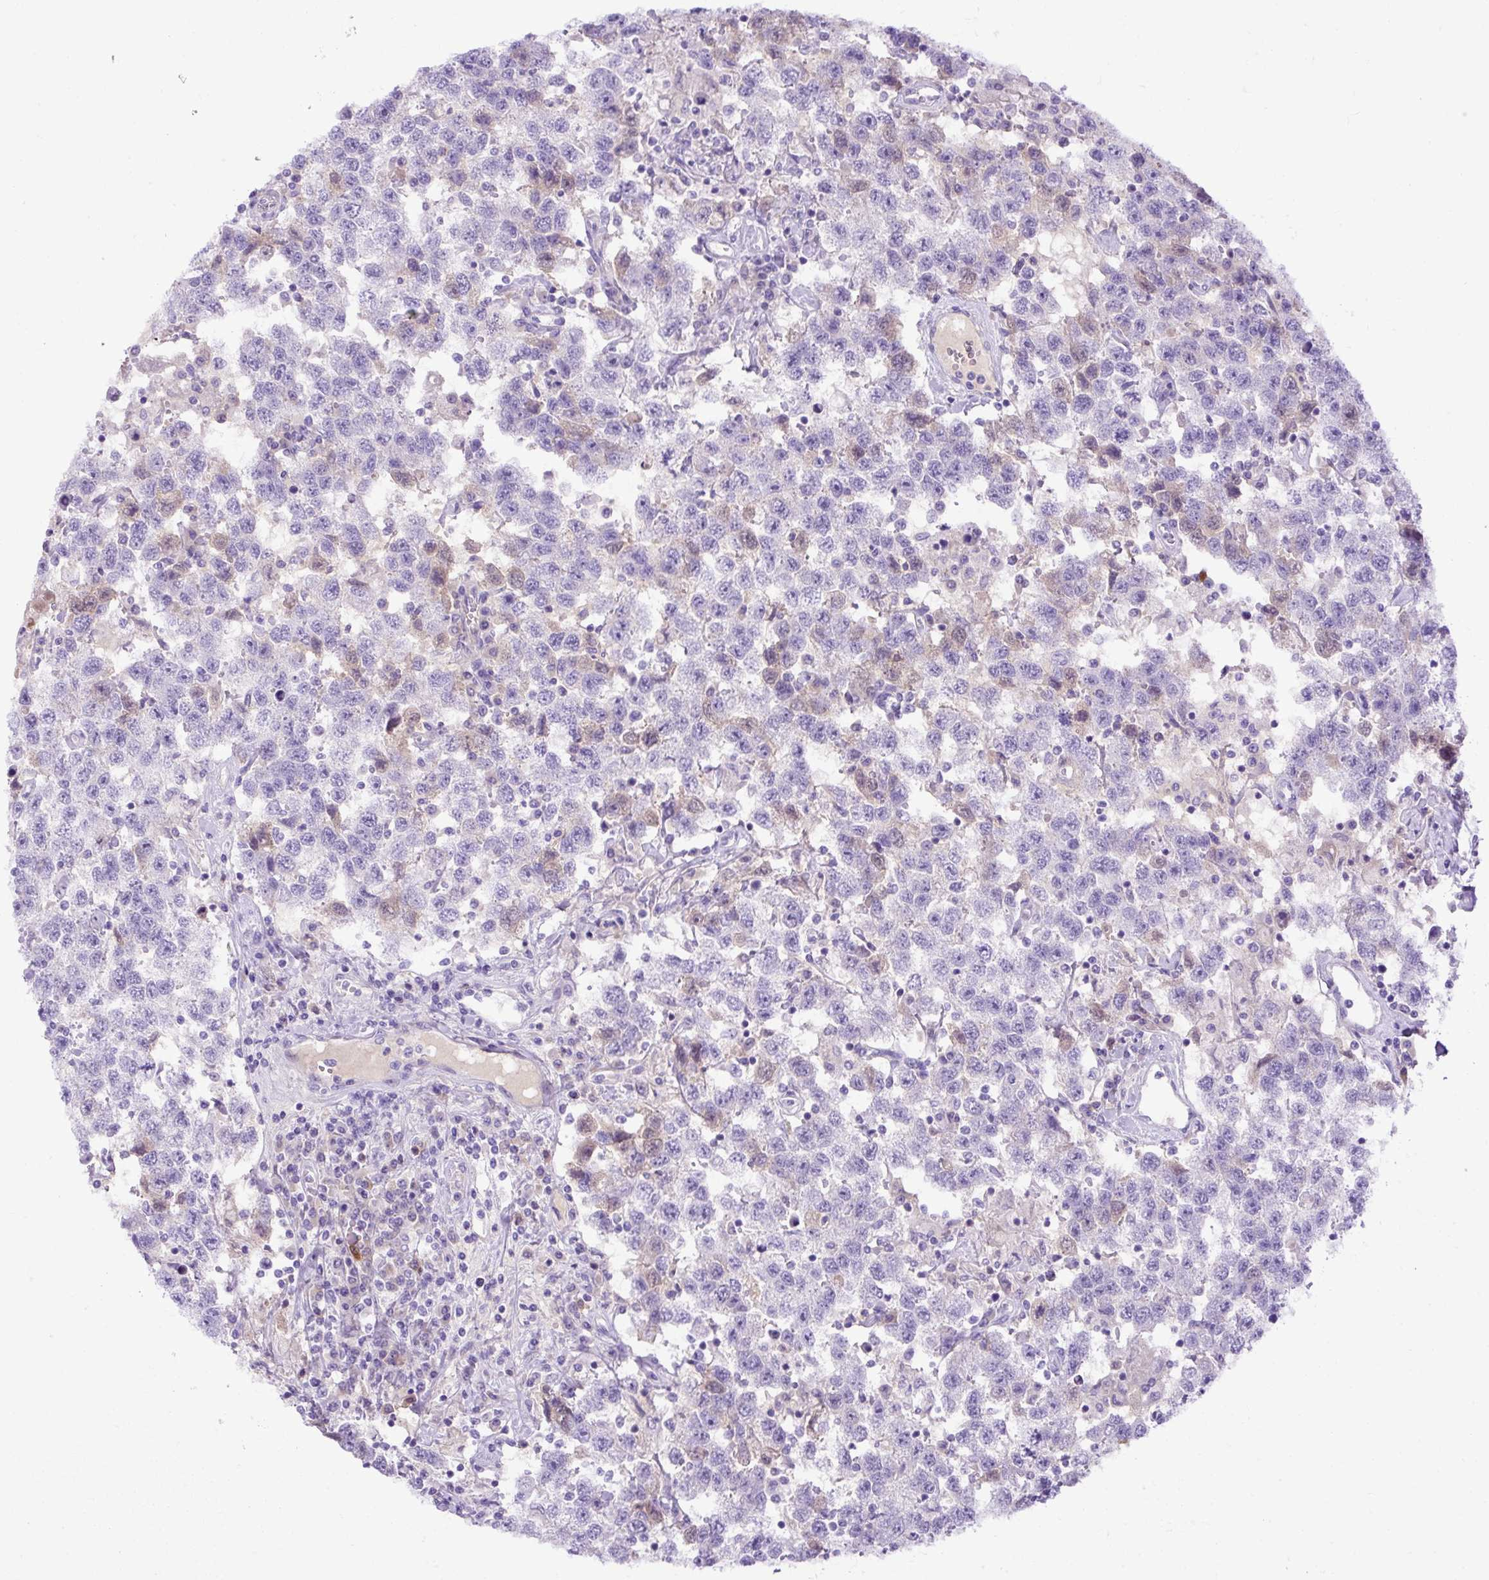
{"staining": {"intensity": "negative", "quantity": "none", "location": "none"}, "tissue": "testis cancer", "cell_type": "Tumor cells", "image_type": "cancer", "snomed": [{"axis": "morphology", "description": "Seminoma, NOS"}, {"axis": "topography", "description": "Testis"}], "caption": "An immunohistochemistry micrograph of testis seminoma is shown. There is no staining in tumor cells of testis seminoma.", "gene": "SPTBN5", "patient": {"sex": "male", "age": 41}}